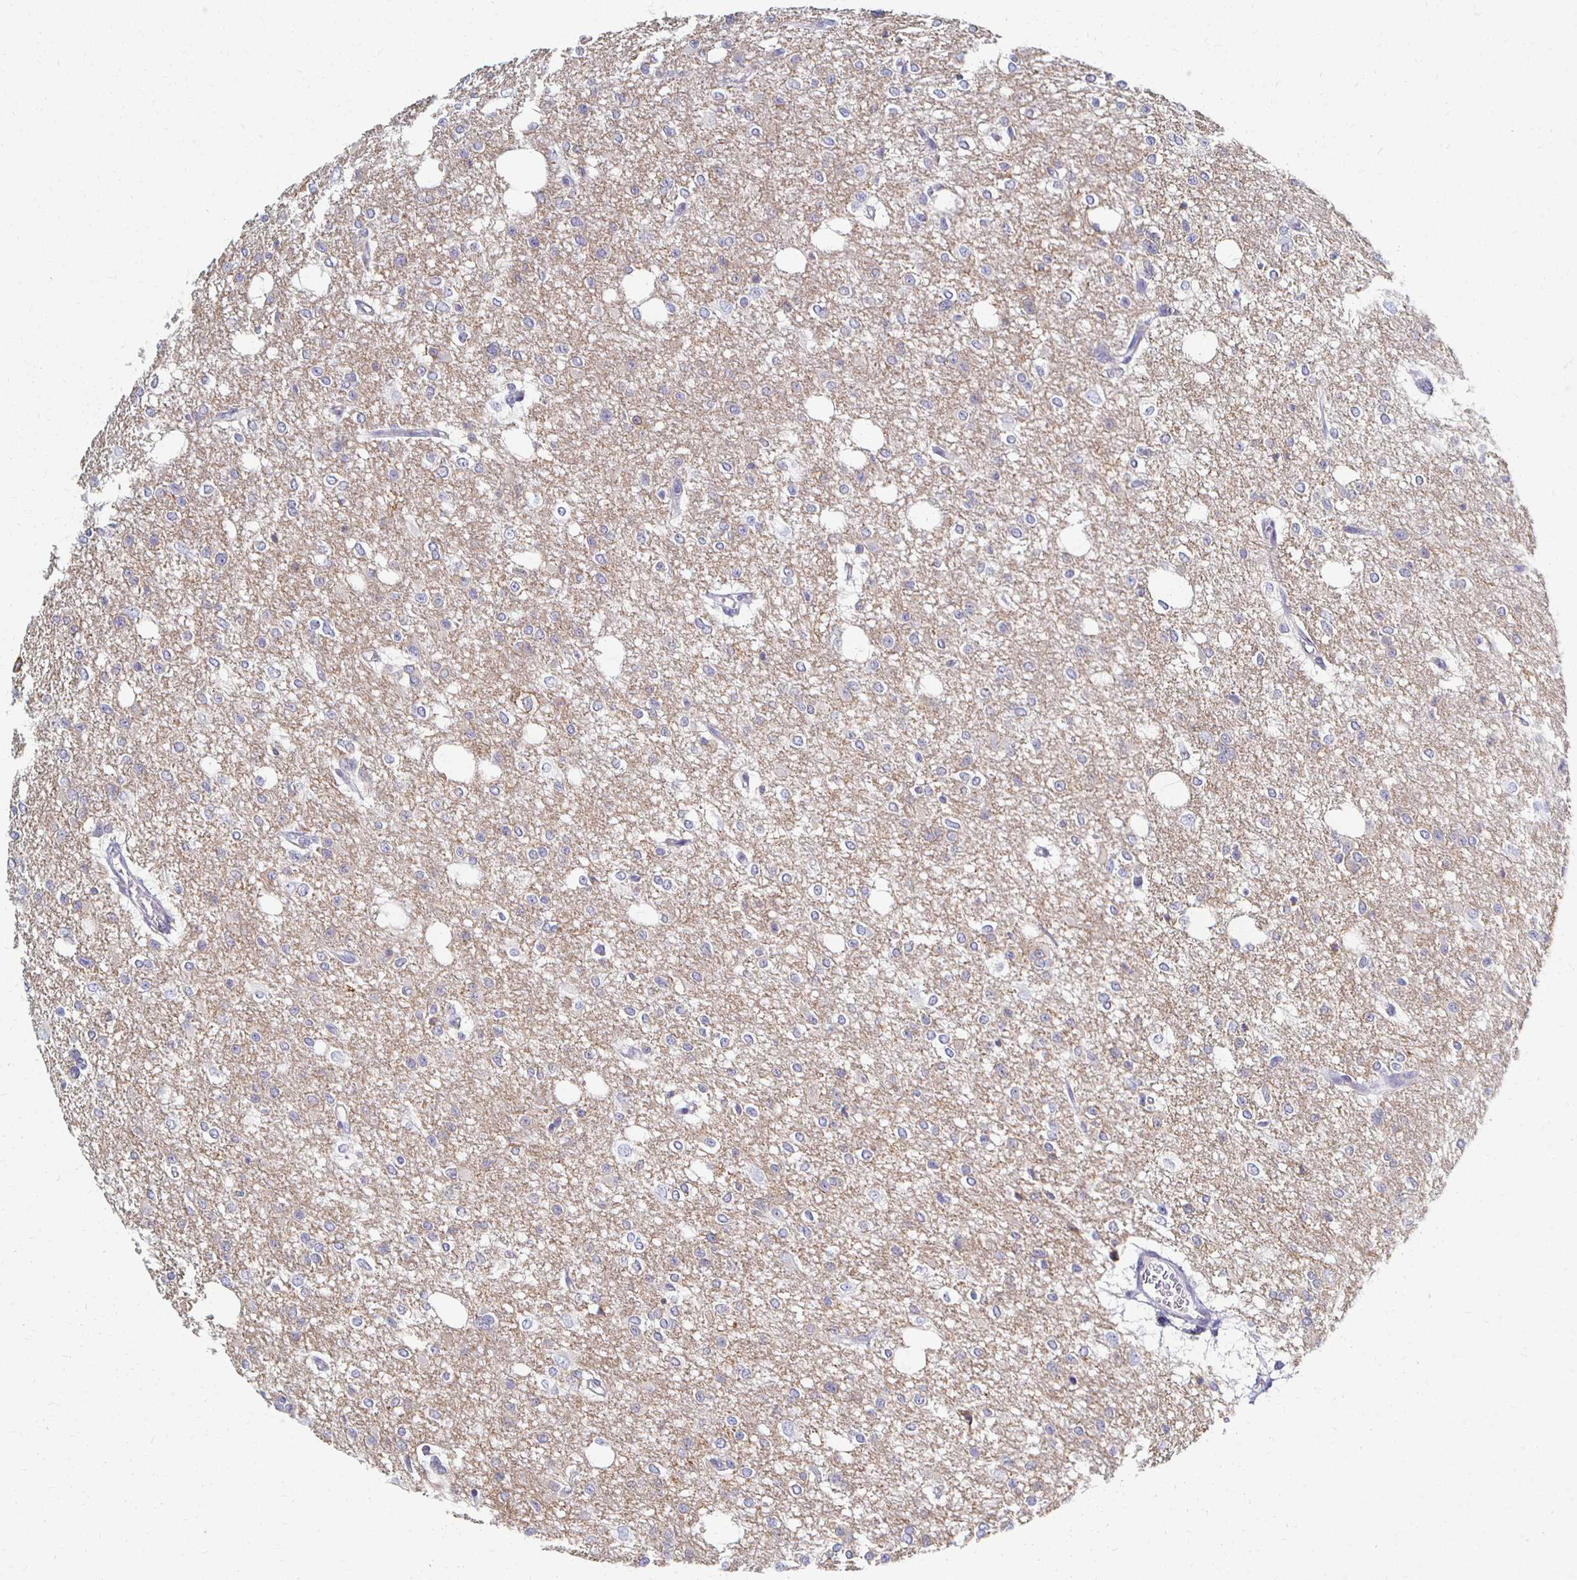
{"staining": {"intensity": "negative", "quantity": "none", "location": "none"}, "tissue": "glioma", "cell_type": "Tumor cells", "image_type": "cancer", "snomed": [{"axis": "morphology", "description": "Glioma, malignant, Low grade"}, {"axis": "topography", "description": "Brain"}], "caption": "Tumor cells are negative for protein expression in human low-grade glioma (malignant).", "gene": "ATP1A3", "patient": {"sex": "male", "age": 26}}